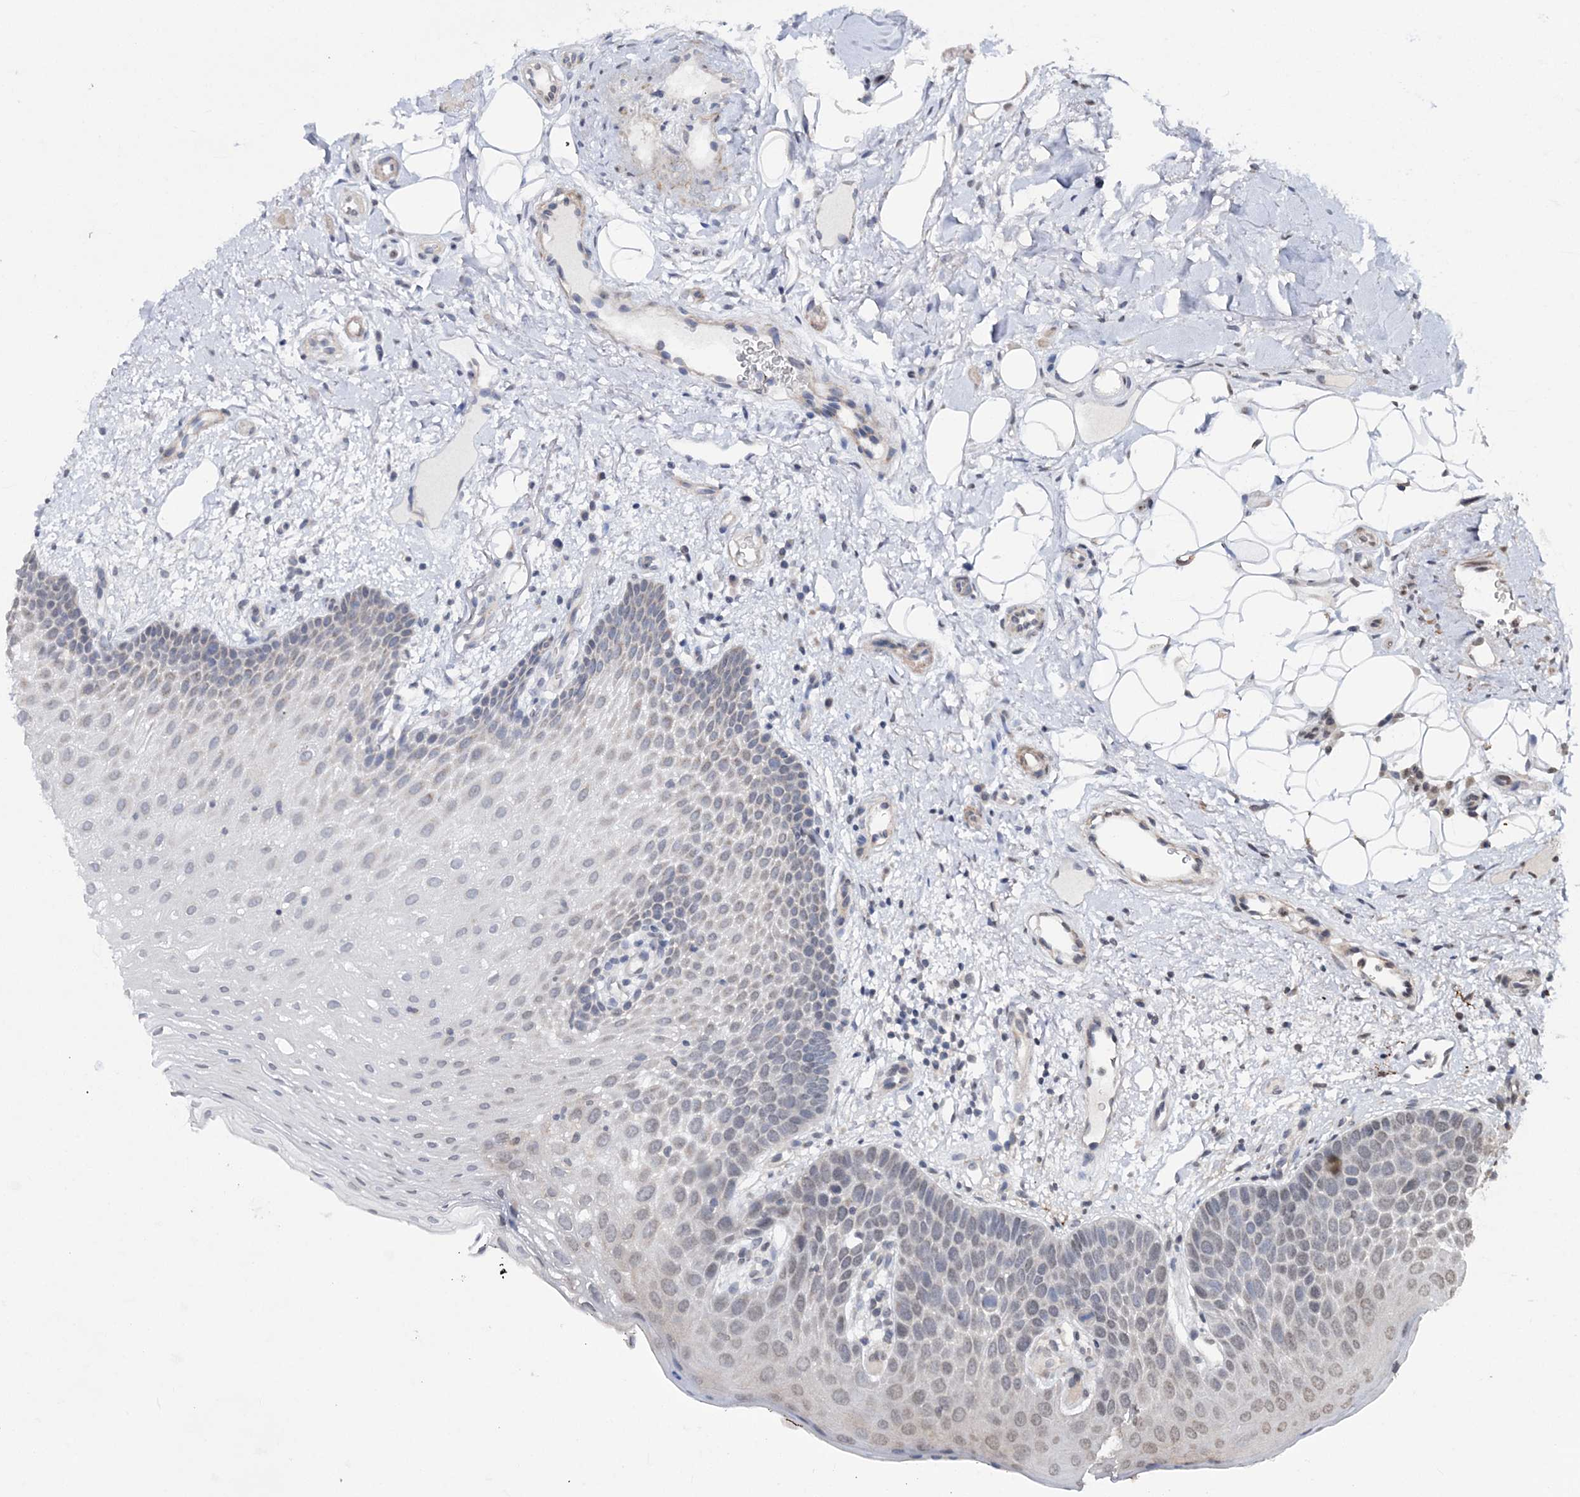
{"staining": {"intensity": "weak", "quantity": "<25%", "location": "cytoplasmic/membranous,nuclear"}, "tissue": "oral mucosa", "cell_type": "Squamous epithelial cells", "image_type": "normal", "snomed": [{"axis": "morphology", "description": "No evidence of malignacy"}, {"axis": "topography", "description": "Oral tissue"}, {"axis": "topography", "description": "Head-Neck"}], "caption": "High power microscopy micrograph of an immunohistochemistry (IHC) image of normal oral mucosa, revealing no significant expression in squamous epithelial cells.", "gene": "SOWAHB", "patient": {"sex": "male", "age": 68}}